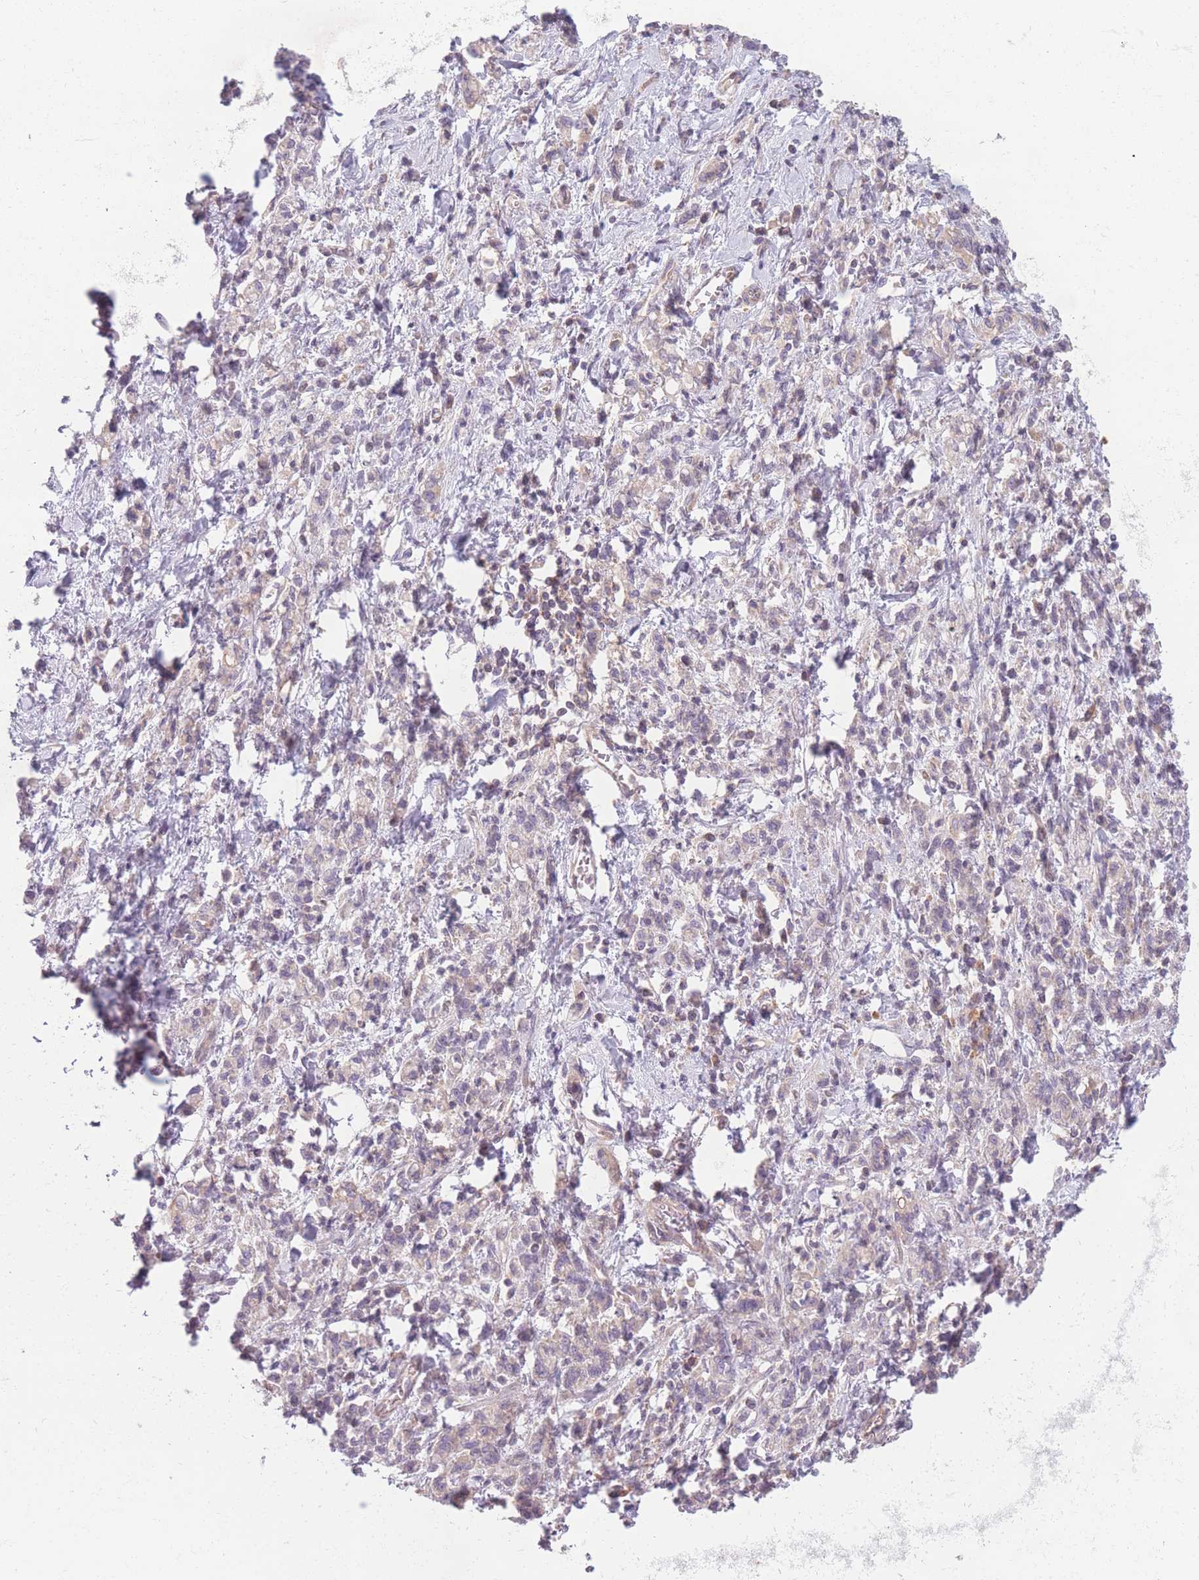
{"staining": {"intensity": "negative", "quantity": "none", "location": "none"}, "tissue": "stomach cancer", "cell_type": "Tumor cells", "image_type": "cancer", "snomed": [{"axis": "morphology", "description": "Adenocarcinoma, NOS"}, {"axis": "topography", "description": "Stomach"}], "caption": "High power microscopy photomicrograph of an immunohistochemistry (IHC) photomicrograph of stomach adenocarcinoma, revealing no significant positivity in tumor cells.", "gene": "WASHC2A", "patient": {"sex": "male", "age": 77}}